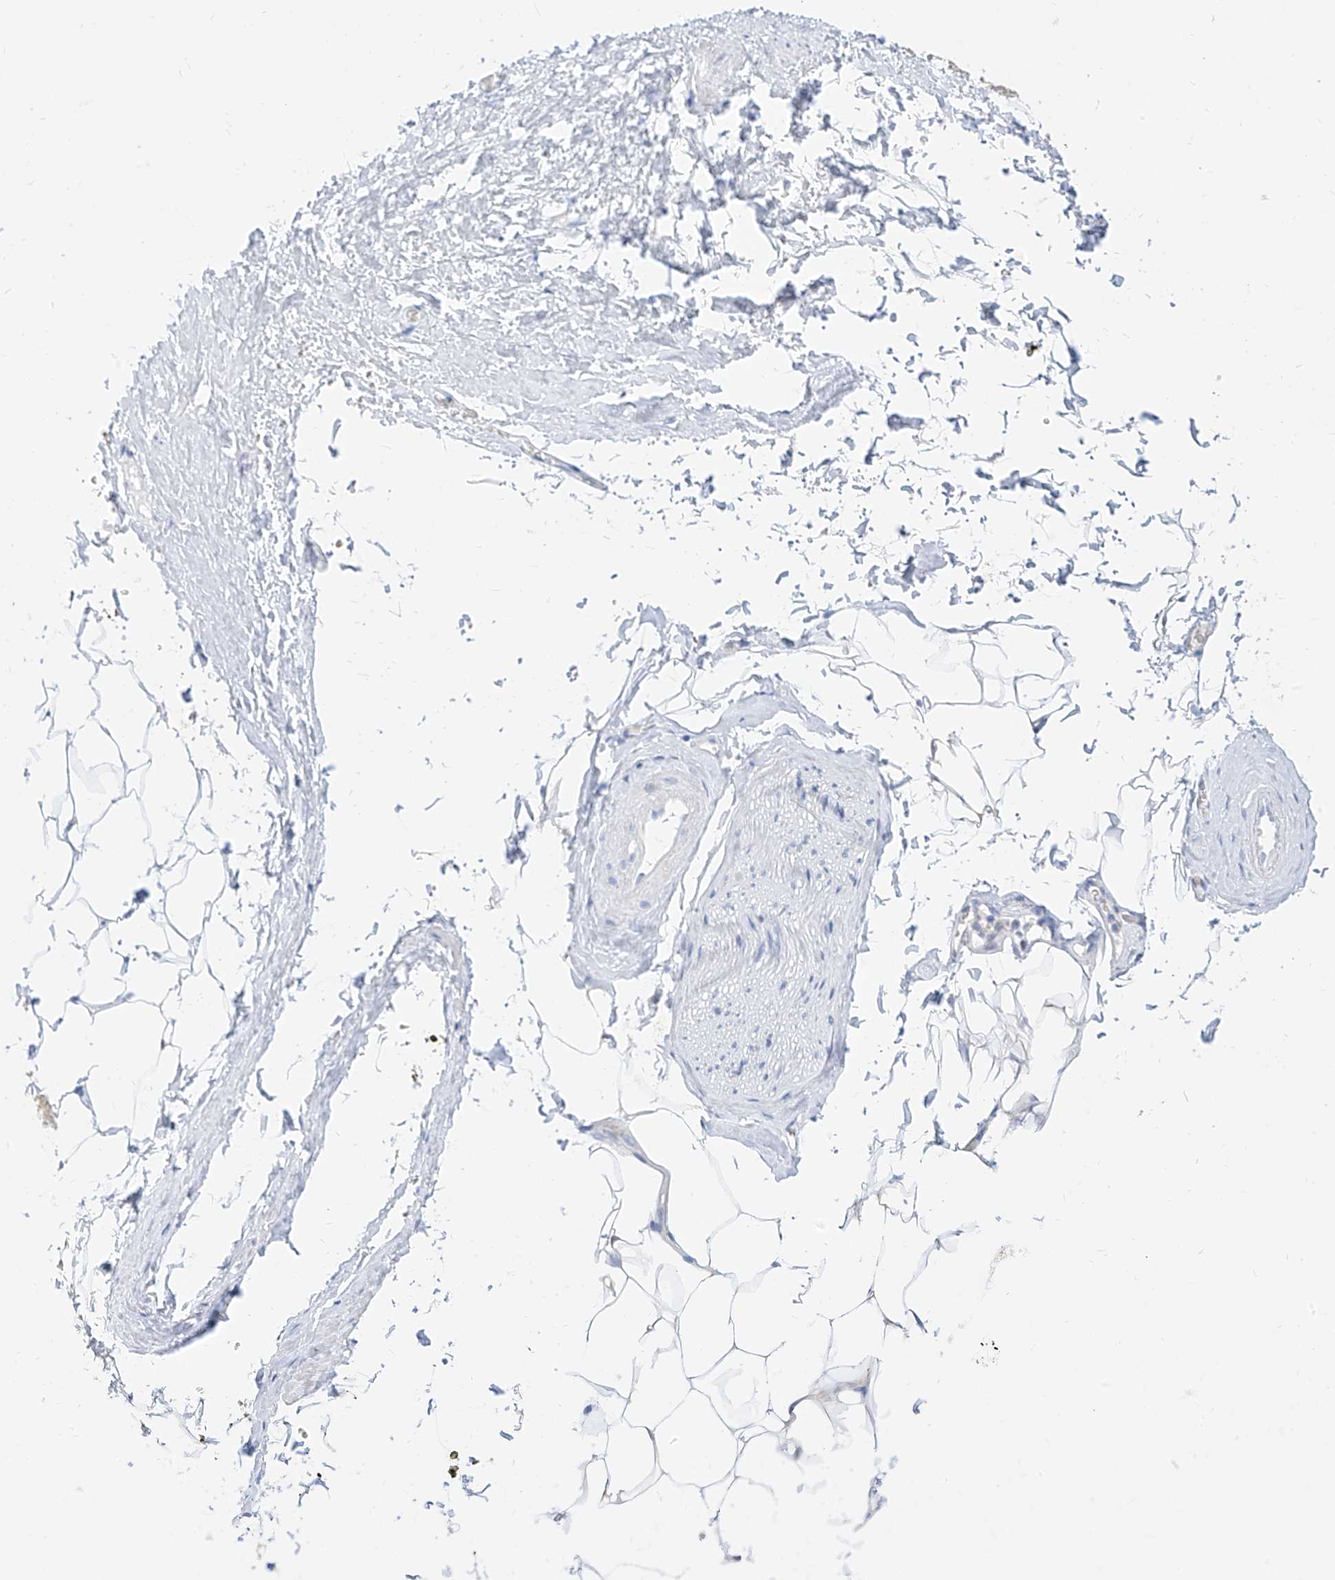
{"staining": {"intensity": "negative", "quantity": "none", "location": "none"}, "tissue": "adipose tissue", "cell_type": "Adipocytes", "image_type": "normal", "snomed": [{"axis": "morphology", "description": "Normal tissue, NOS"}, {"axis": "morphology", "description": "Adenocarcinoma, Low grade"}, {"axis": "topography", "description": "Prostate"}, {"axis": "topography", "description": "Peripheral nerve tissue"}], "caption": "Human adipose tissue stained for a protein using immunohistochemistry (IHC) displays no expression in adipocytes.", "gene": "ZZEF1", "patient": {"sex": "male", "age": 63}}